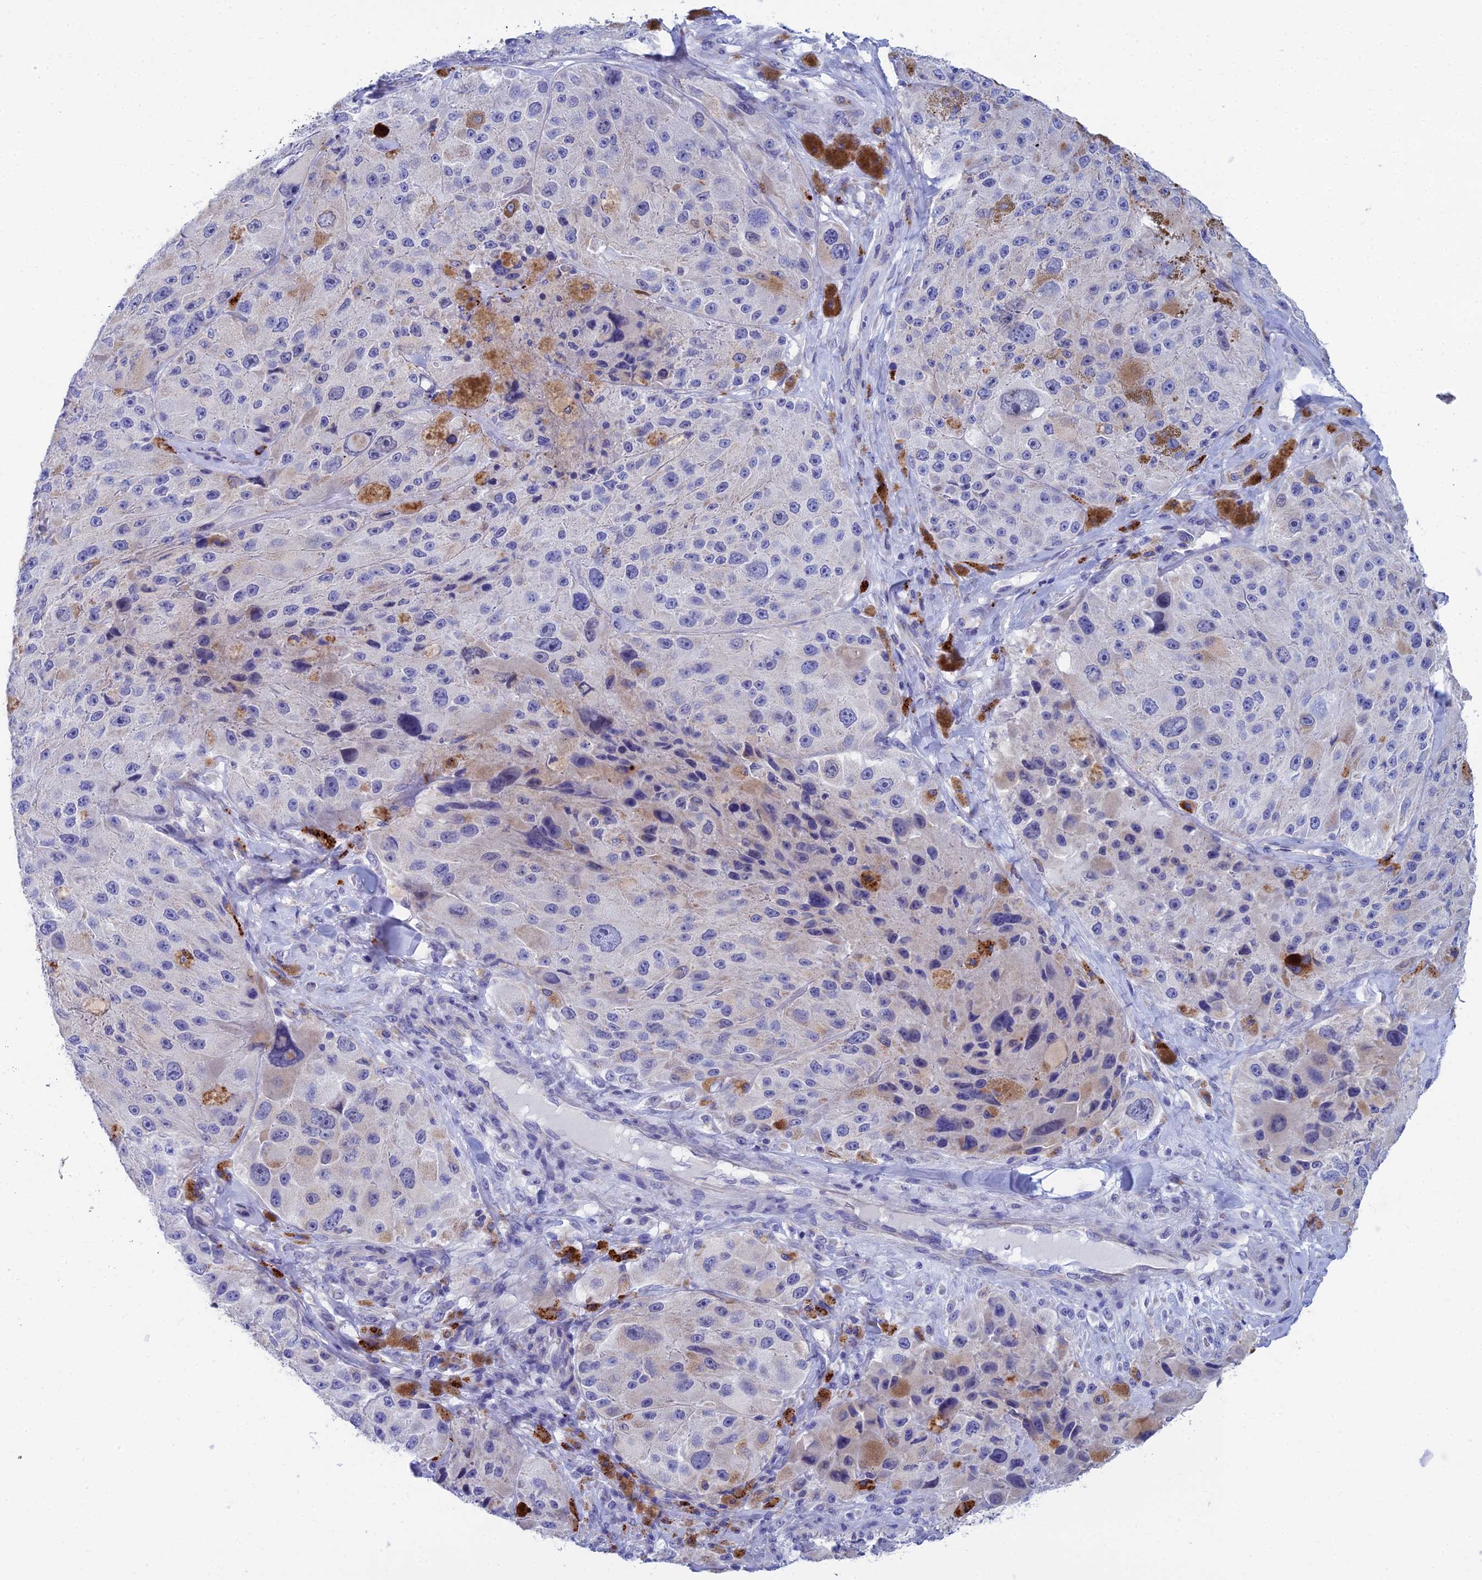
{"staining": {"intensity": "negative", "quantity": "none", "location": "none"}, "tissue": "melanoma", "cell_type": "Tumor cells", "image_type": "cancer", "snomed": [{"axis": "morphology", "description": "Malignant melanoma, Metastatic site"}, {"axis": "topography", "description": "Lymph node"}], "caption": "This is an immunohistochemistry (IHC) histopathology image of human malignant melanoma (metastatic site). There is no expression in tumor cells.", "gene": "CFAP210", "patient": {"sex": "male", "age": 62}}